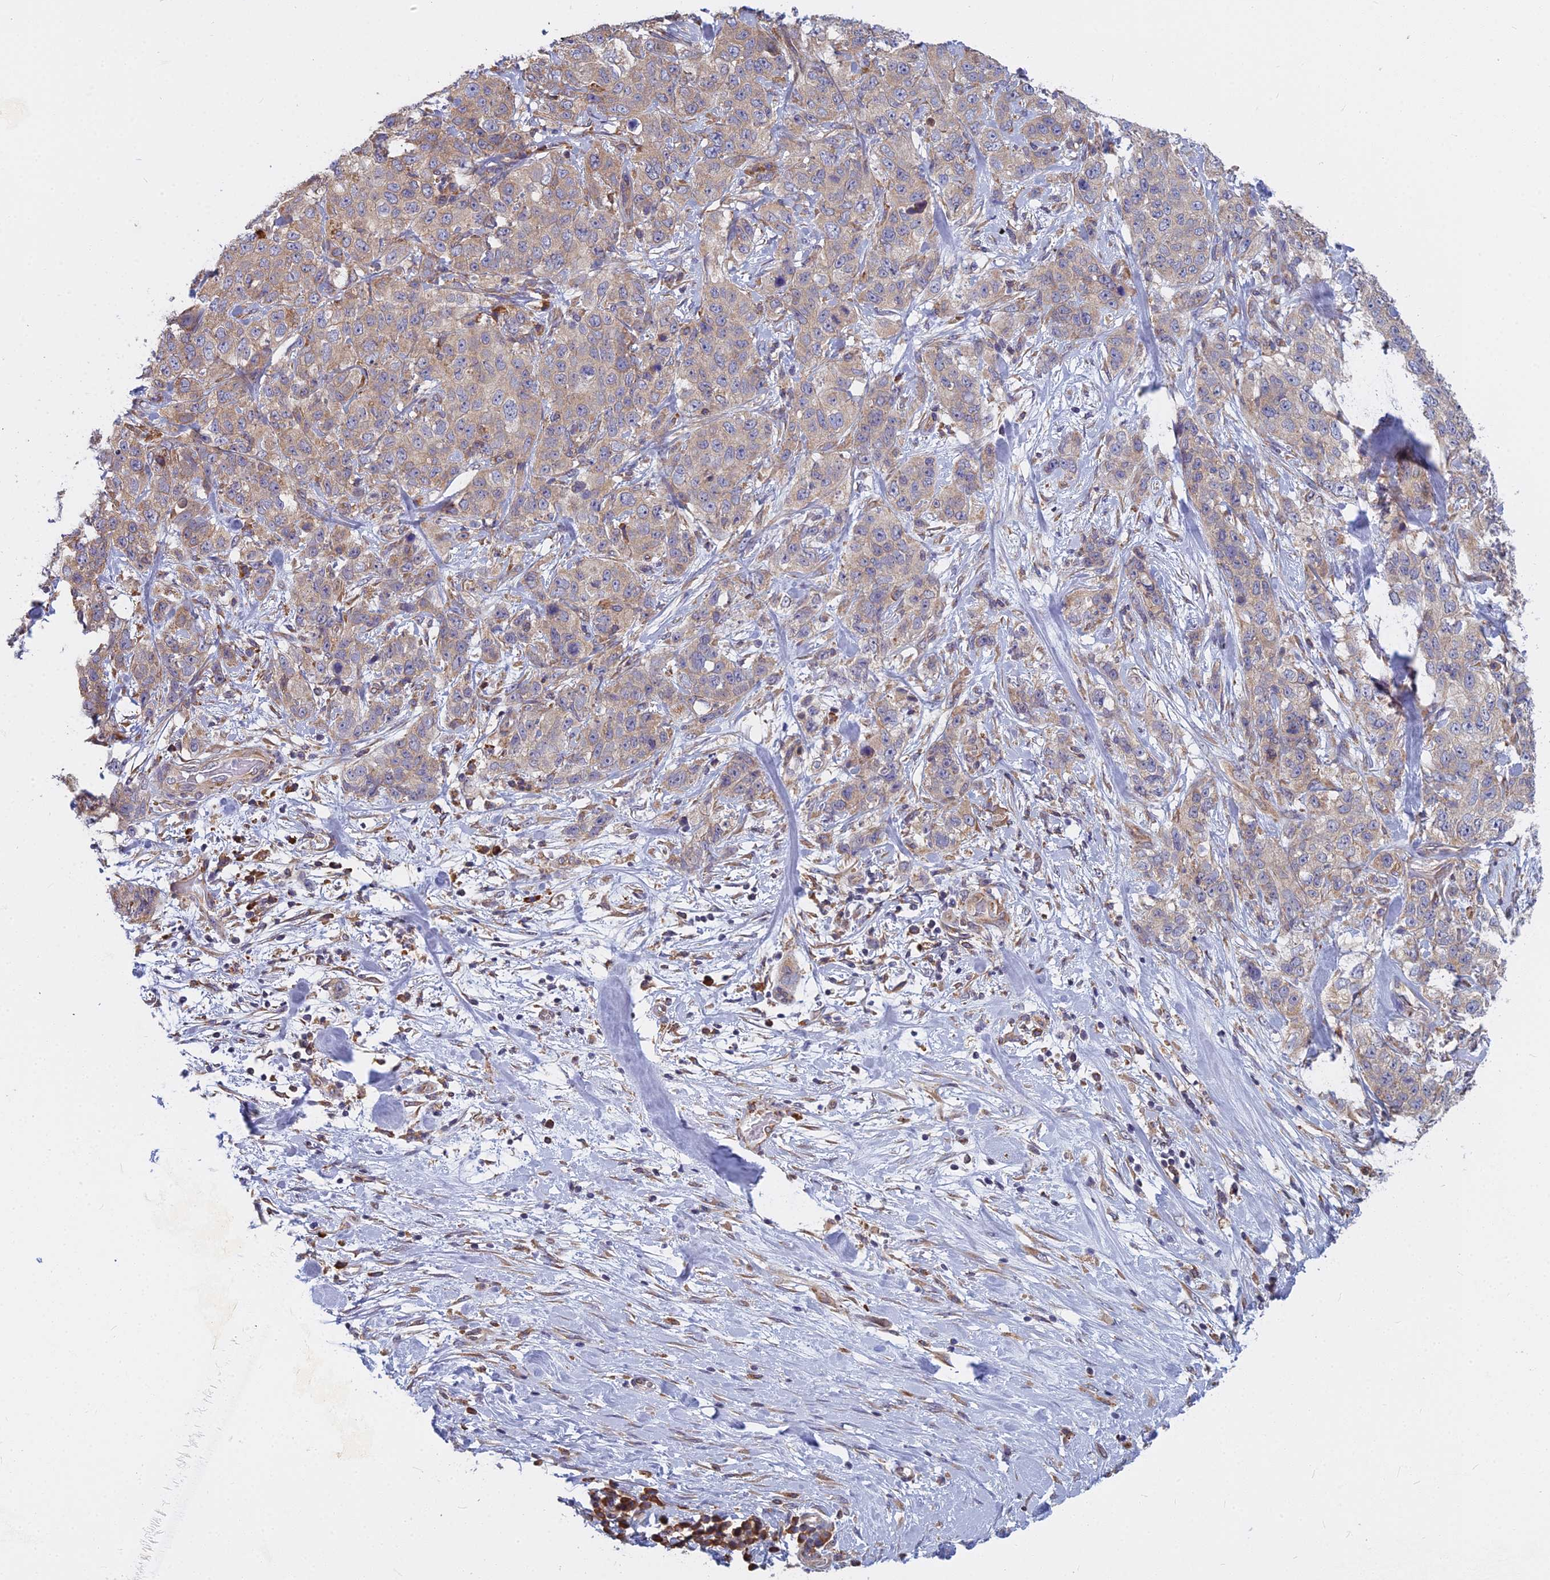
{"staining": {"intensity": "moderate", "quantity": "25%-75%", "location": "cytoplasmic/membranous"}, "tissue": "stomach cancer", "cell_type": "Tumor cells", "image_type": "cancer", "snomed": [{"axis": "morphology", "description": "Adenocarcinoma, NOS"}, {"axis": "topography", "description": "Stomach"}], "caption": "Adenocarcinoma (stomach) stained with immunohistochemistry (IHC) reveals moderate cytoplasmic/membranous positivity in about 25%-75% of tumor cells.", "gene": "KIAA1143", "patient": {"sex": "male", "age": 48}}